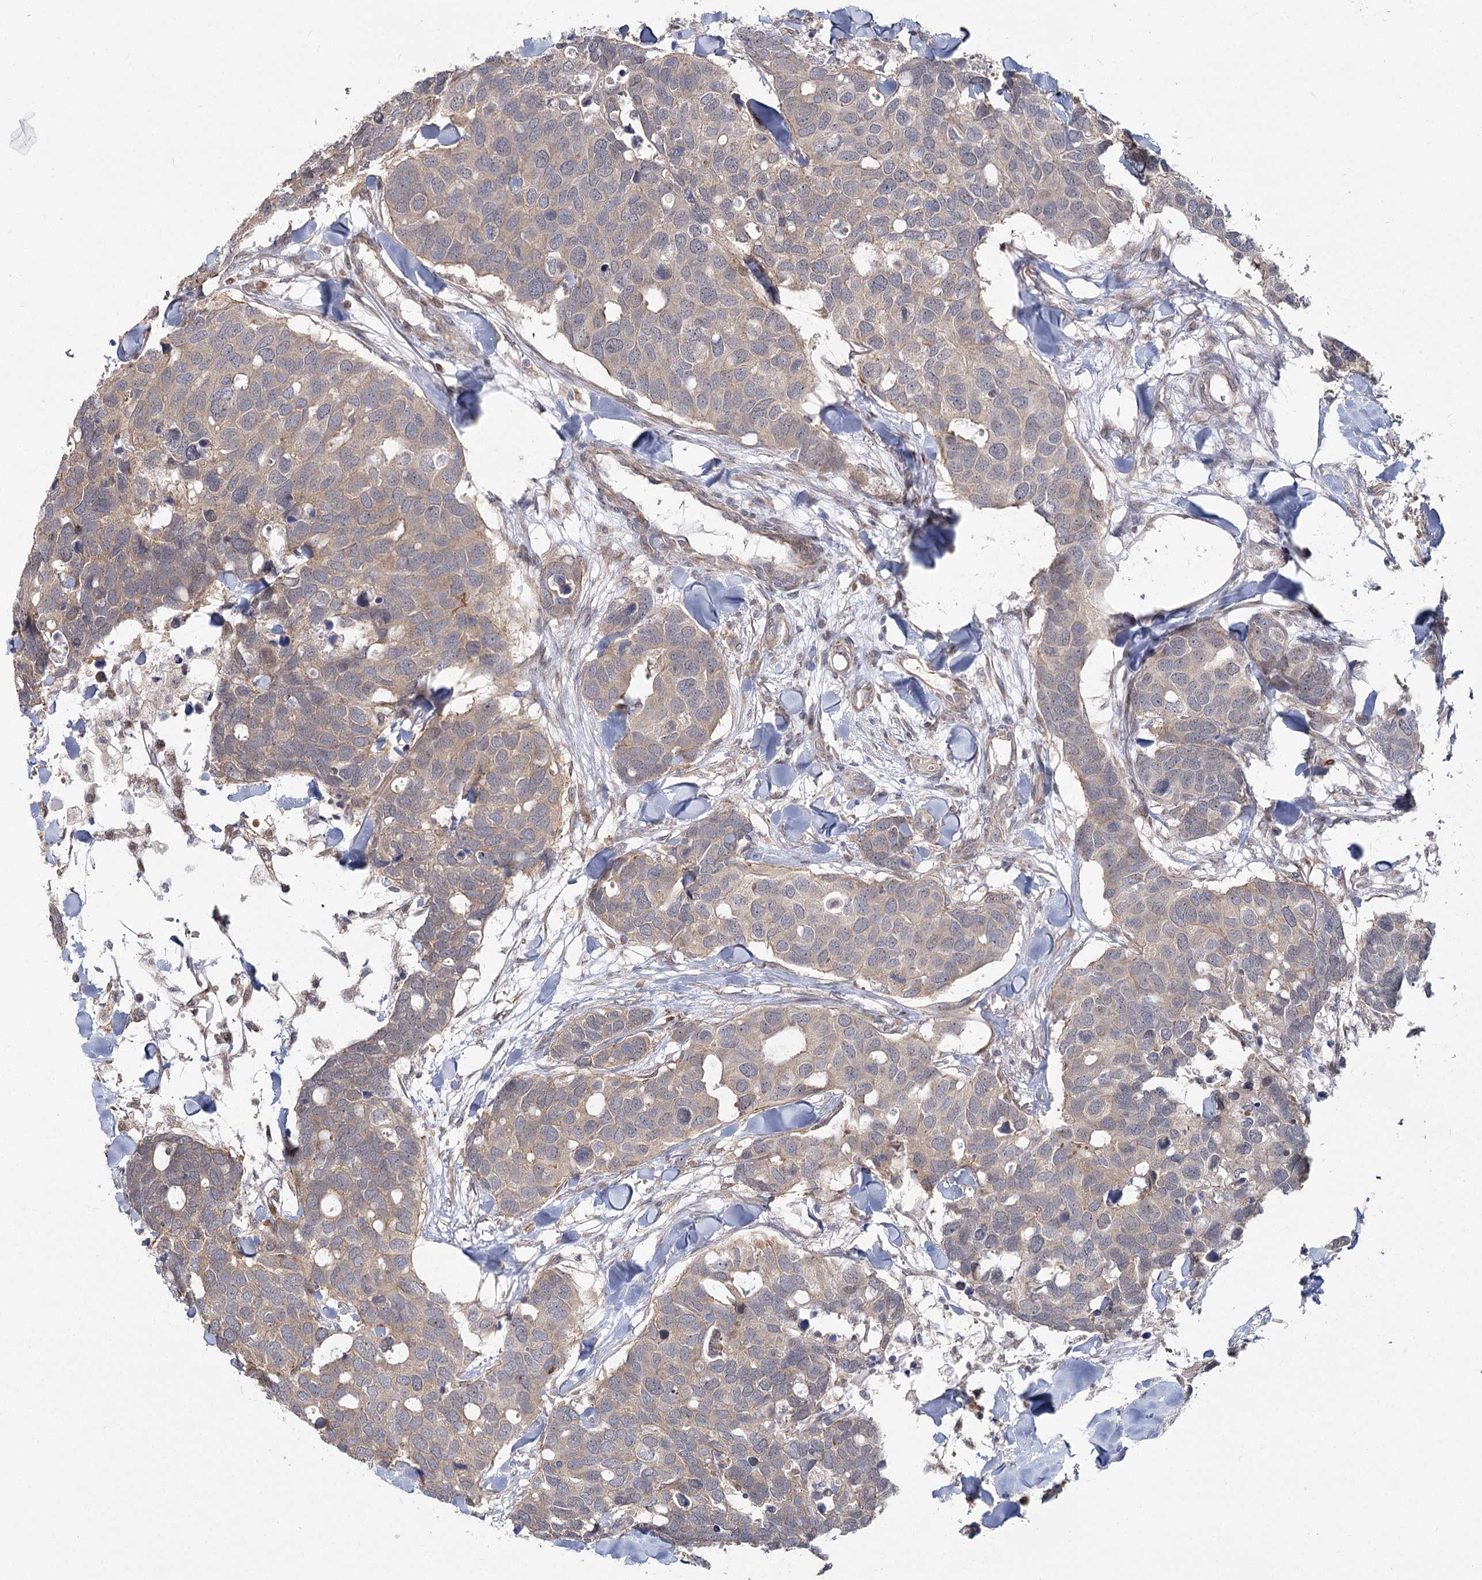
{"staining": {"intensity": "weak", "quantity": "25%-75%", "location": "cytoplasmic/membranous"}, "tissue": "breast cancer", "cell_type": "Tumor cells", "image_type": "cancer", "snomed": [{"axis": "morphology", "description": "Duct carcinoma"}, {"axis": "topography", "description": "Breast"}], "caption": "This photomicrograph exhibits IHC staining of human invasive ductal carcinoma (breast), with low weak cytoplasmic/membranous expression in about 25%-75% of tumor cells.", "gene": "TBC1D9B", "patient": {"sex": "female", "age": 83}}